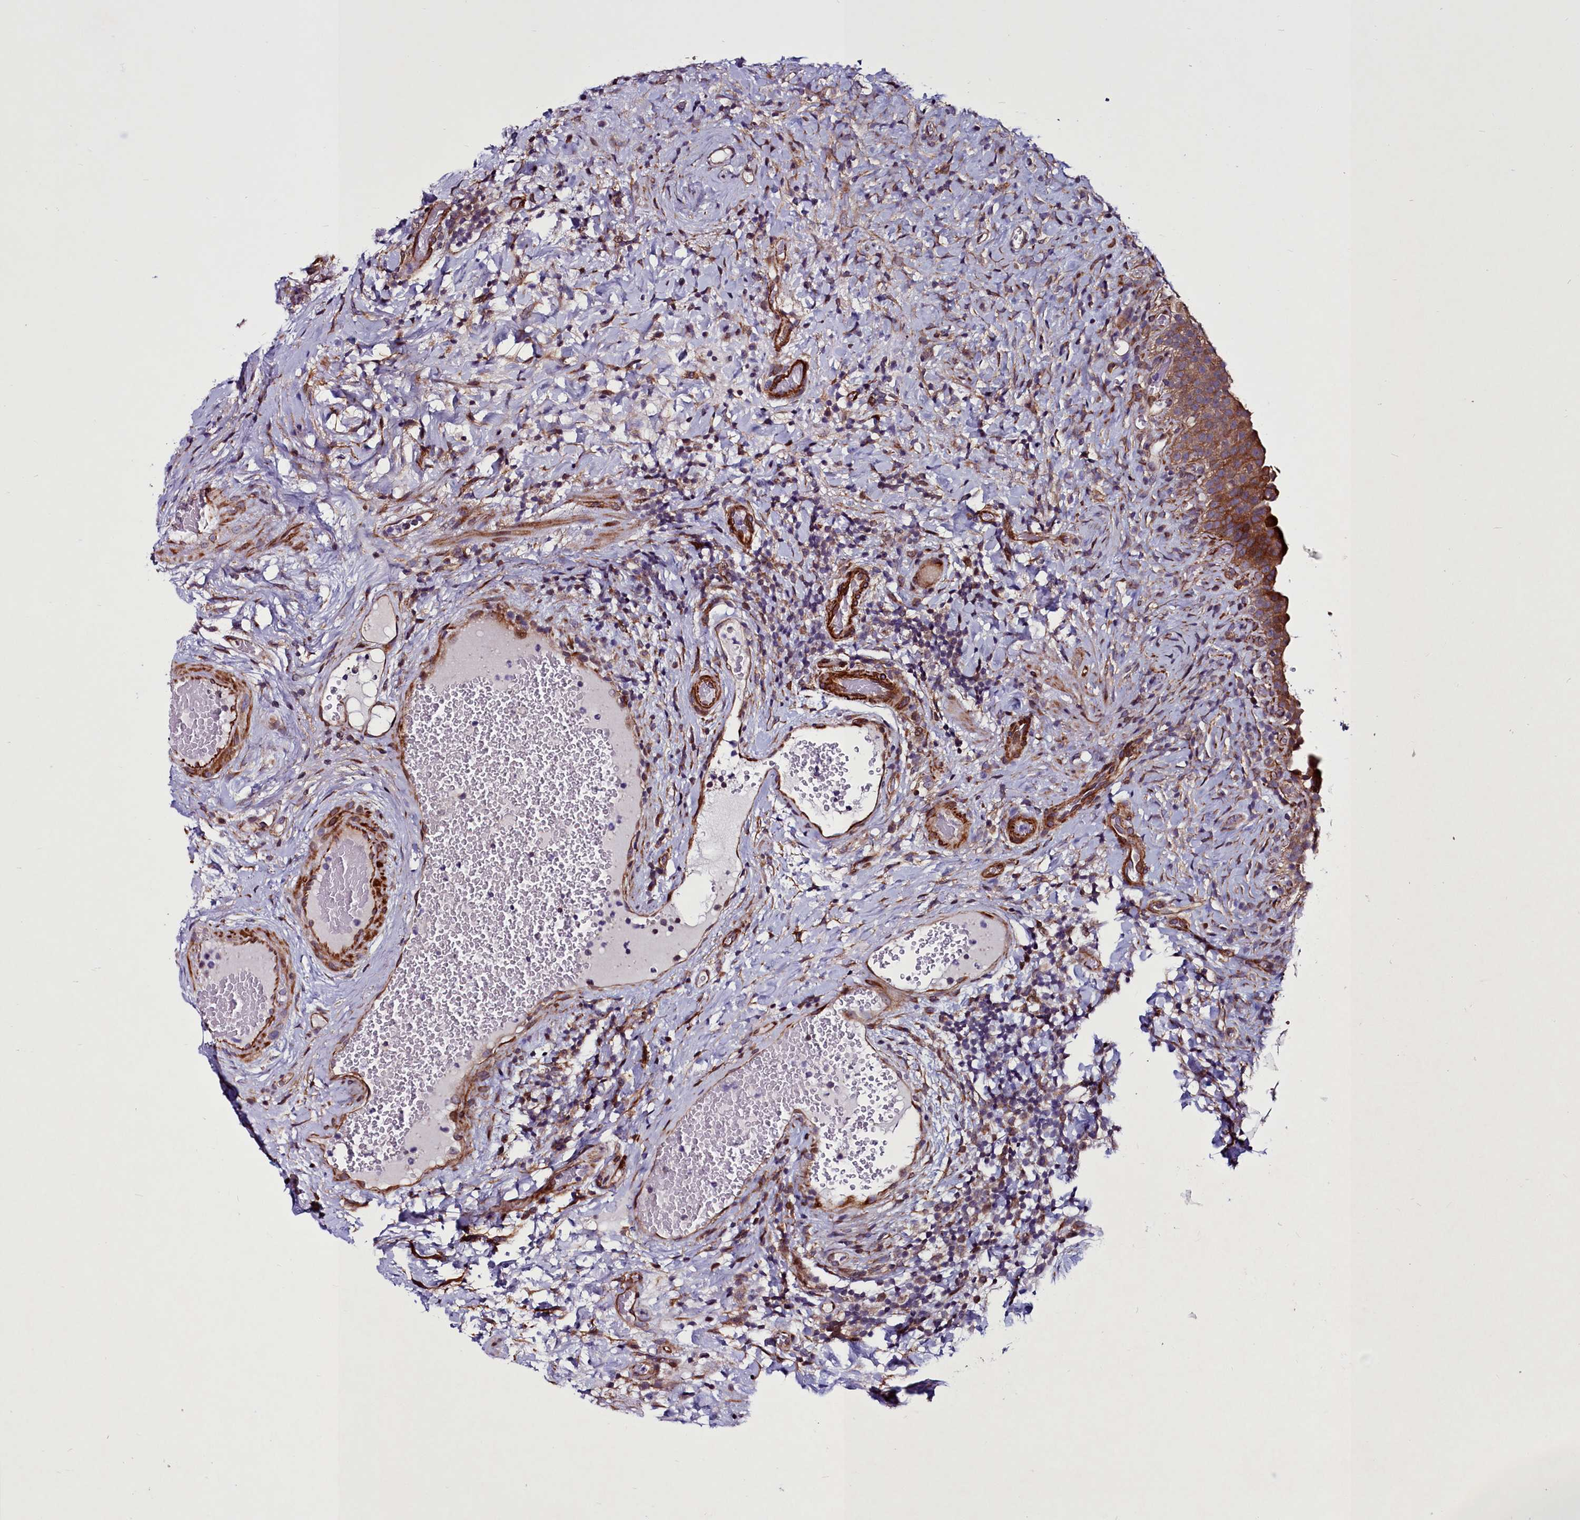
{"staining": {"intensity": "strong", "quantity": ">75%", "location": "cytoplasmic/membranous"}, "tissue": "urinary bladder", "cell_type": "Urothelial cells", "image_type": "normal", "snomed": [{"axis": "morphology", "description": "Normal tissue, NOS"}, {"axis": "morphology", "description": "Urothelial carcinoma, High grade"}, {"axis": "topography", "description": "Urinary bladder"}], "caption": "Urinary bladder stained for a protein (brown) displays strong cytoplasmic/membranous positive expression in about >75% of urothelial cells.", "gene": "MCRIP1", "patient": {"sex": "female", "age": 60}}